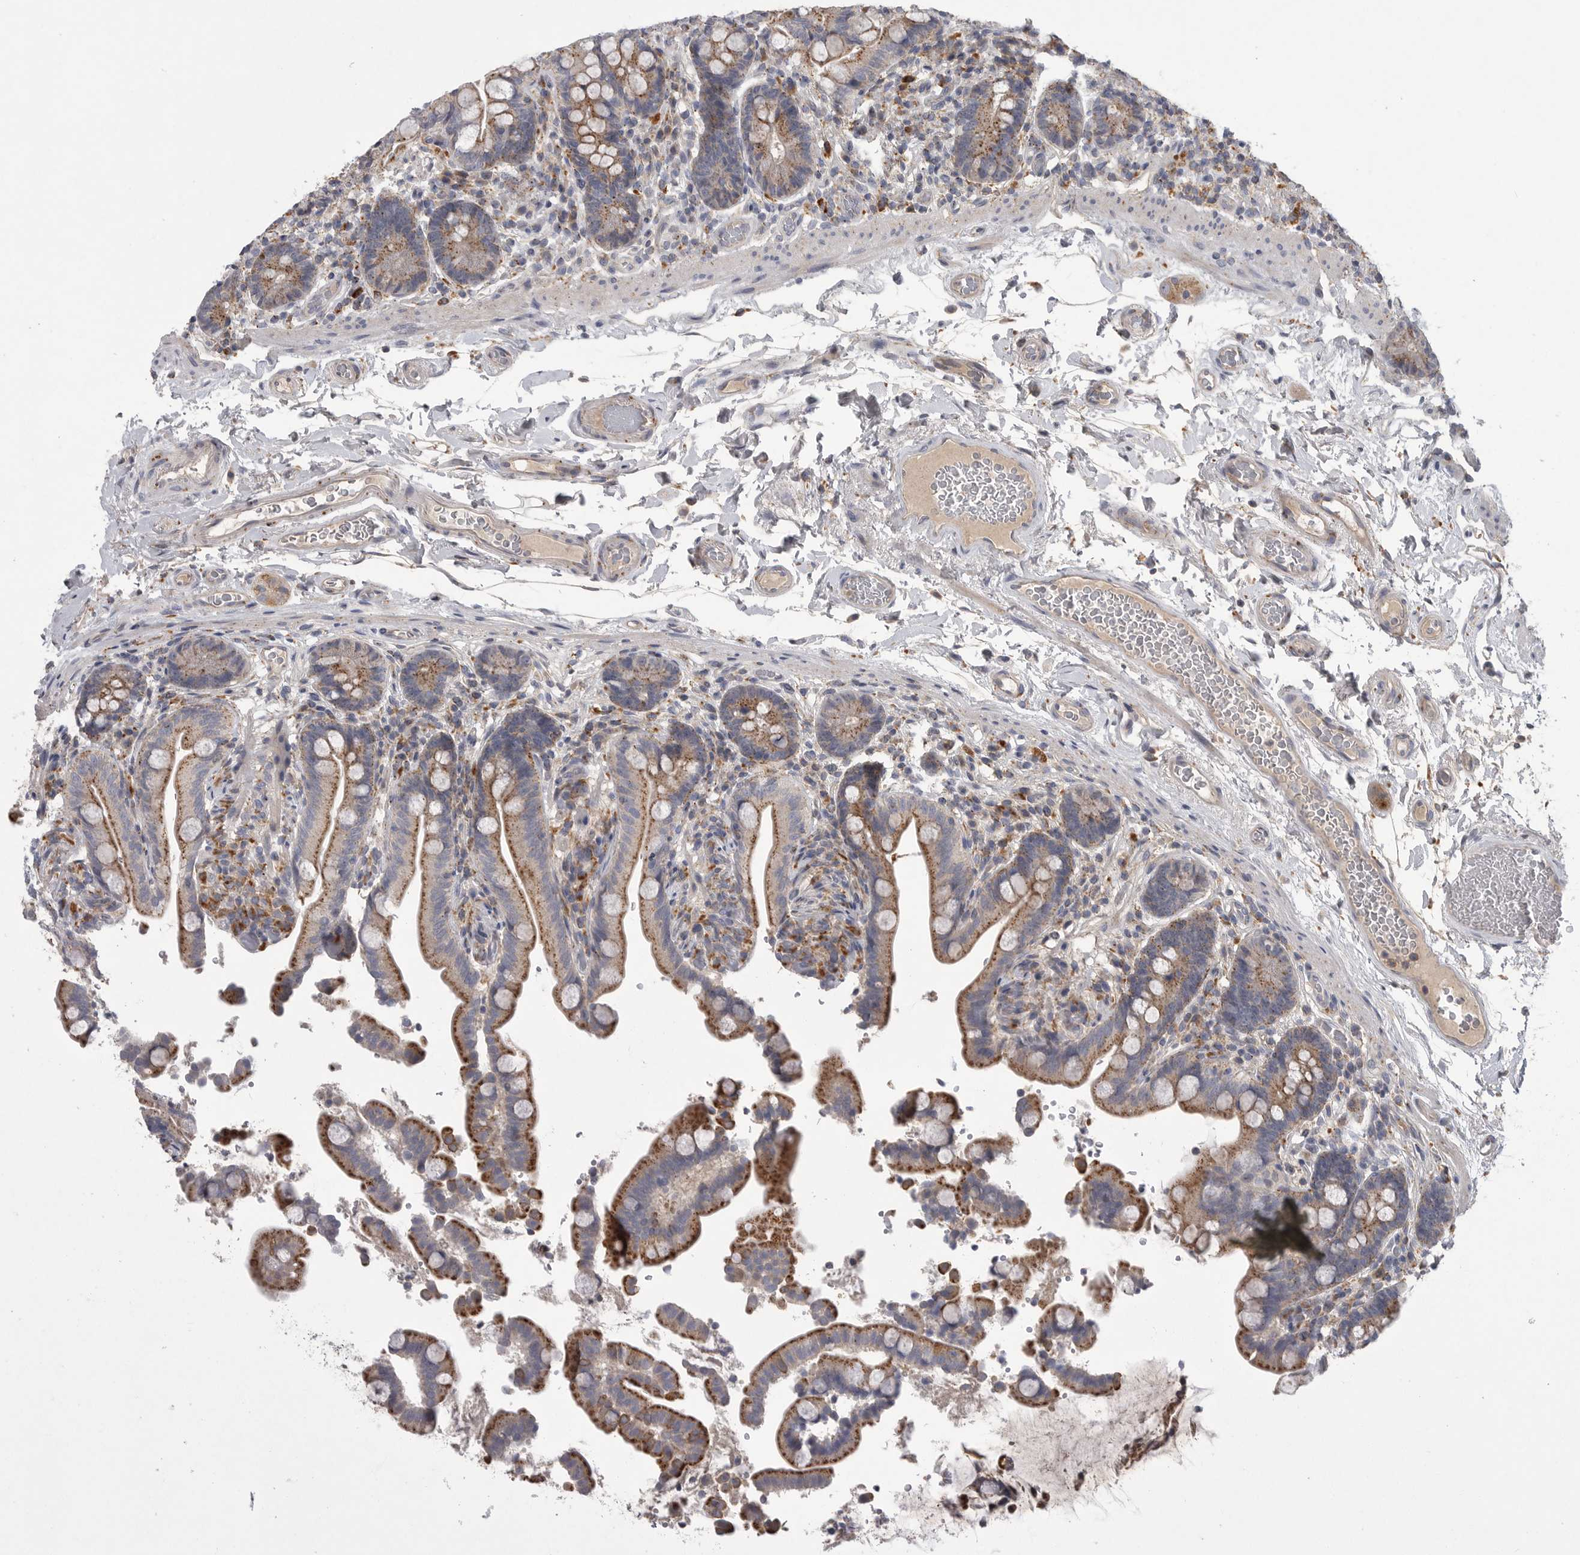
{"staining": {"intensity": "weak", "quantity": ">75%", "location": "cytoplasmic/membranous"}, "tissue": "colon", "cell_type": "Endothelial cells", "image_type": "normal", "snomed": [{"axis": "morphology", "description": "Normal tissue, NOS"}, {"axis": "topography", "description": "Smooth muscle"}, {"axis": "topography", "description": "Colon"}], "caption": "Weak cytoplasmic/membranous staining for a protein is seen in about >75% of endothelial cells of unremarkable colon using IHC.", "gene": "LAMTOR3", "patient": {"sex": "male", "age": 73}}